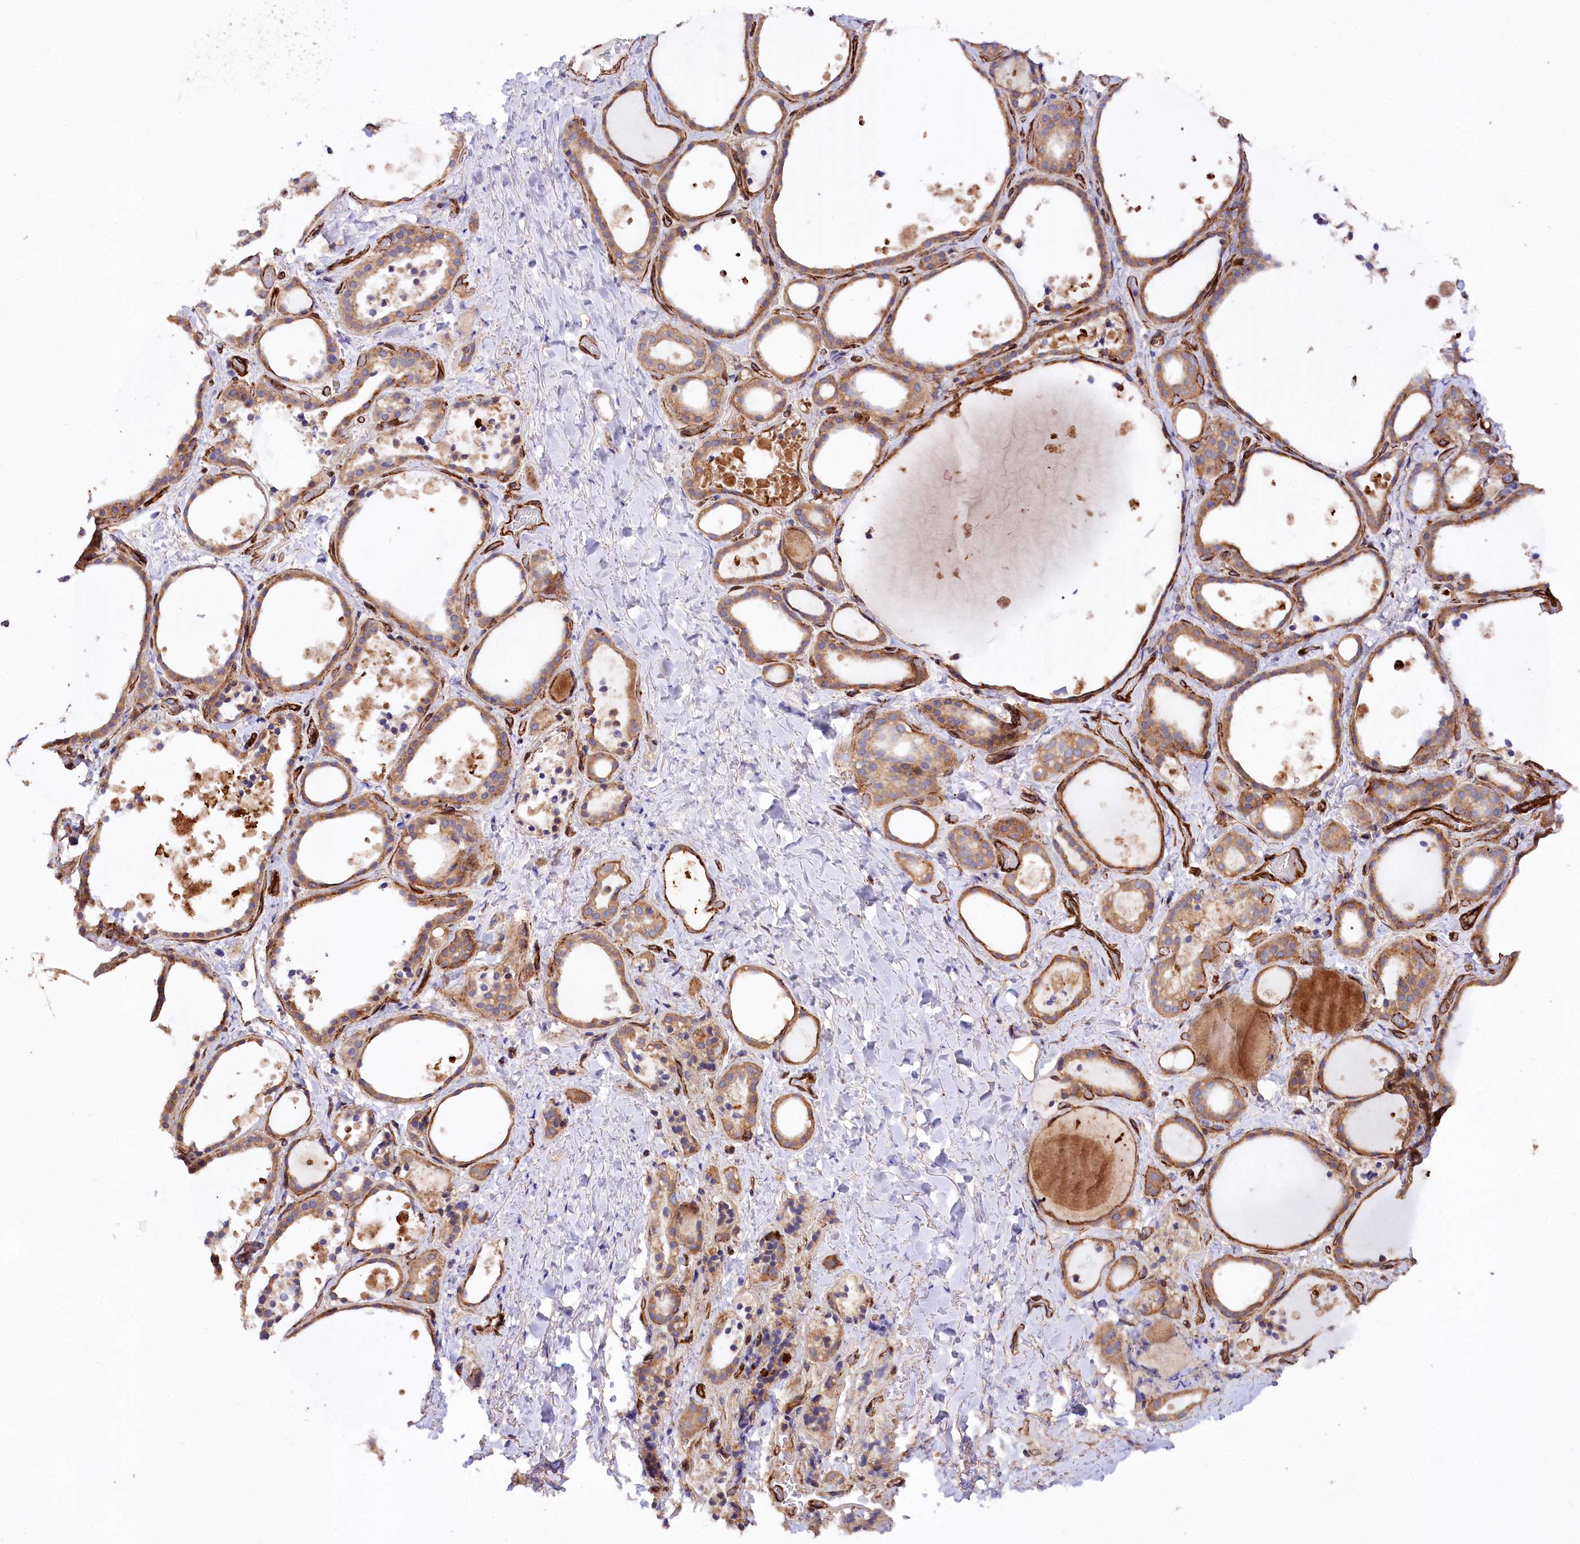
{"staining": {"intensity": "moderate", "quantity": "25%-75%", "location": "cytoplasmic/membranous"}, "tissue": "thyroid gland", "cell_type": "Glandular cells", "image_type": "normal", "snomed": [{"axis": "morphology", "description": "Normal tissue, NOS"}, {"axis": "topography", "description": "Thyroid gland"}], "caption": "Brown immunohistochemical staining in benign thyroid gland displays moderate cytoplasmic/membranous staining in about 25%-75% of glandular cells.", "gene": "SPATS2", "patient": {"sex": "female", "age": 44}}